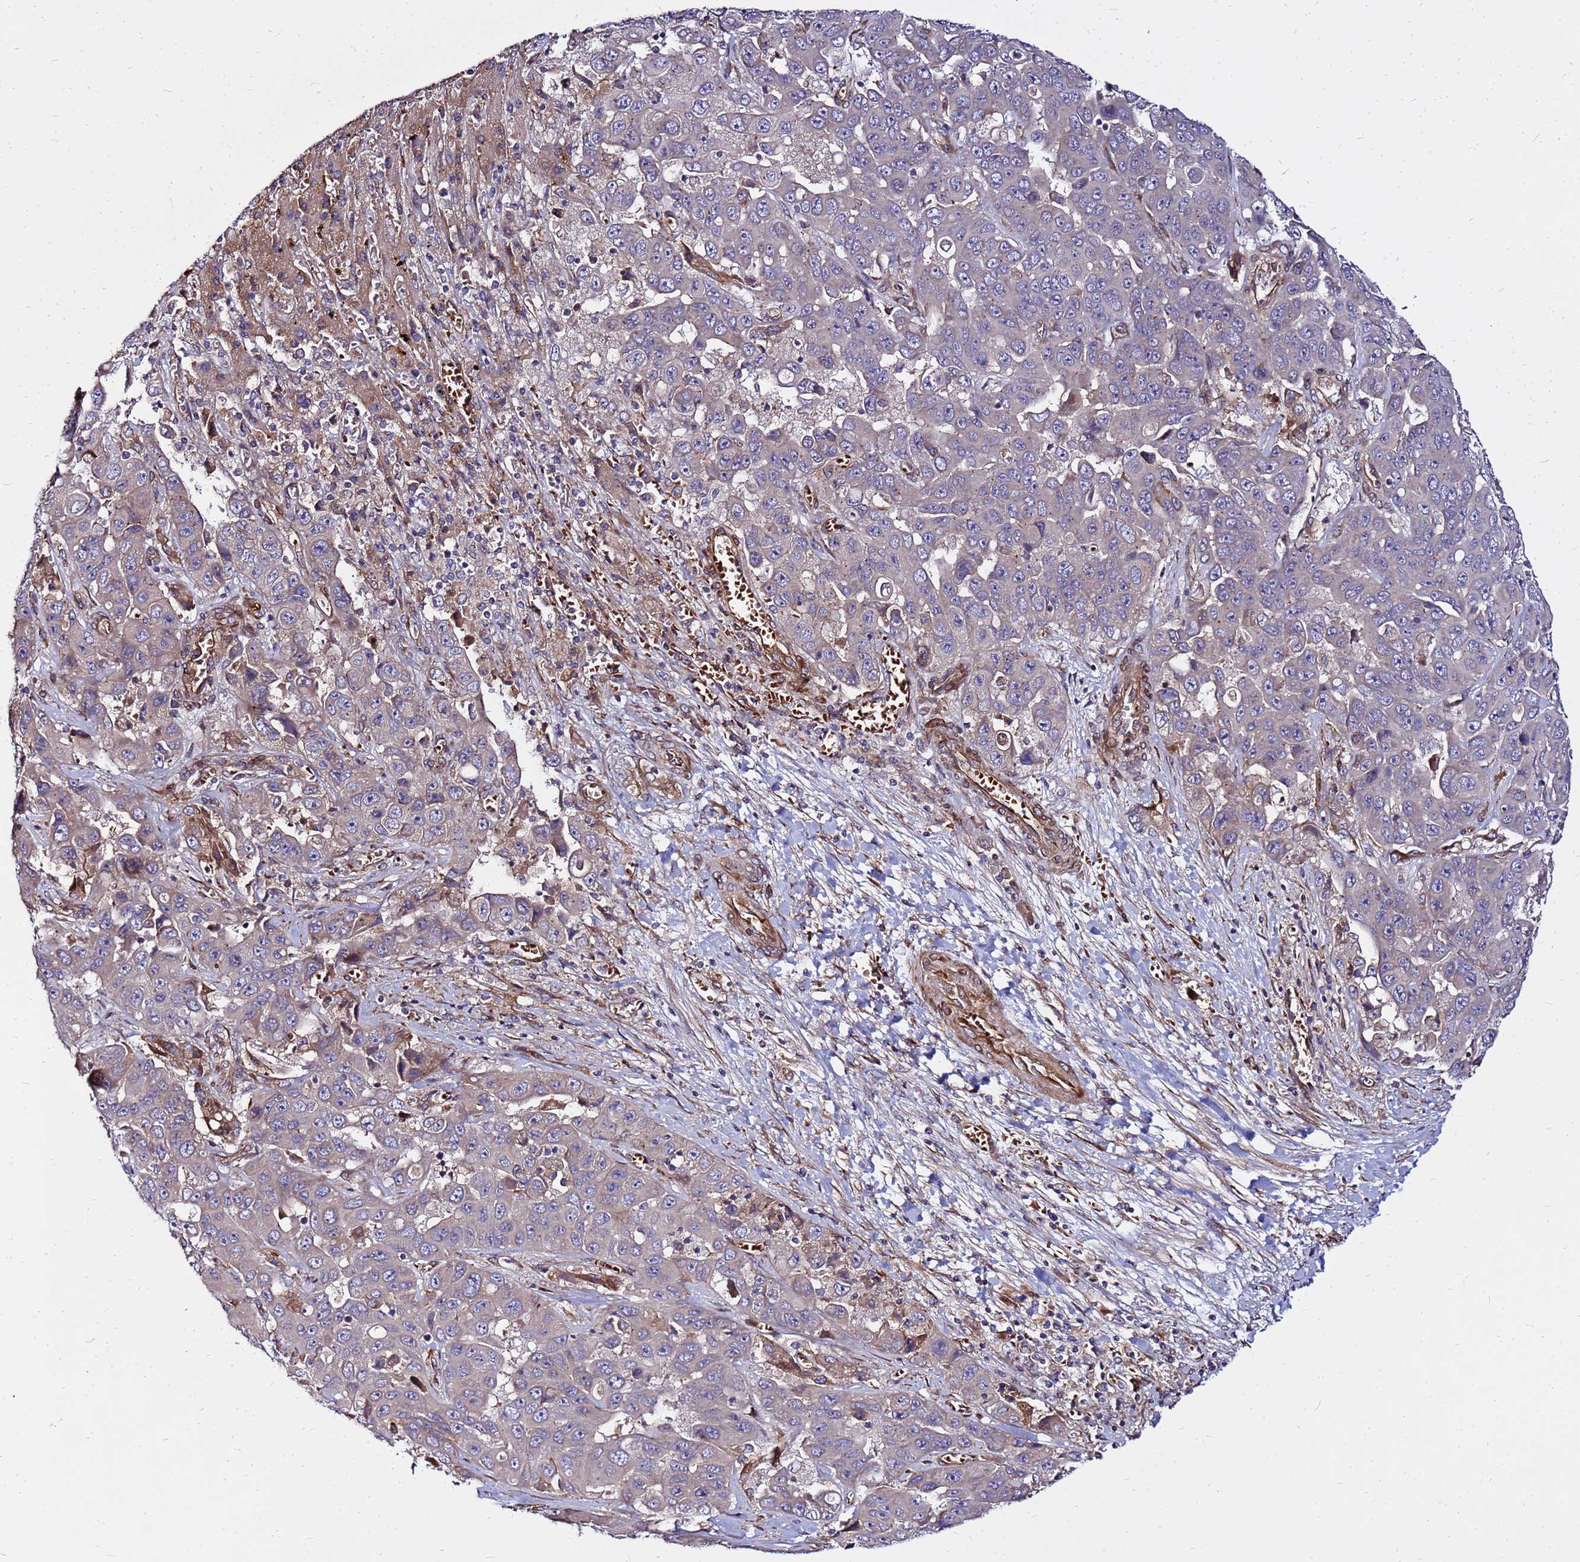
{"staining": {"intensity": "weak", "quantity": "<25%", "location": "cytoplasmic/membranous"}, "tissue": "liver cancer", "cell_type": "Tumor cells", "image_type": "cancer", "snomed": [{"axis": "morphology", "description": "Cholangiocarcinoma"}, {"axis": "topography", "description": "Liver"}], "caption": "This is a photomicrograph of IHC staining of liver cancer, which shows no staining in tumor cells. Nuclei are stained in blue.", "gene": "WWC2", "patient": {"sex": "female", "age": 52}}